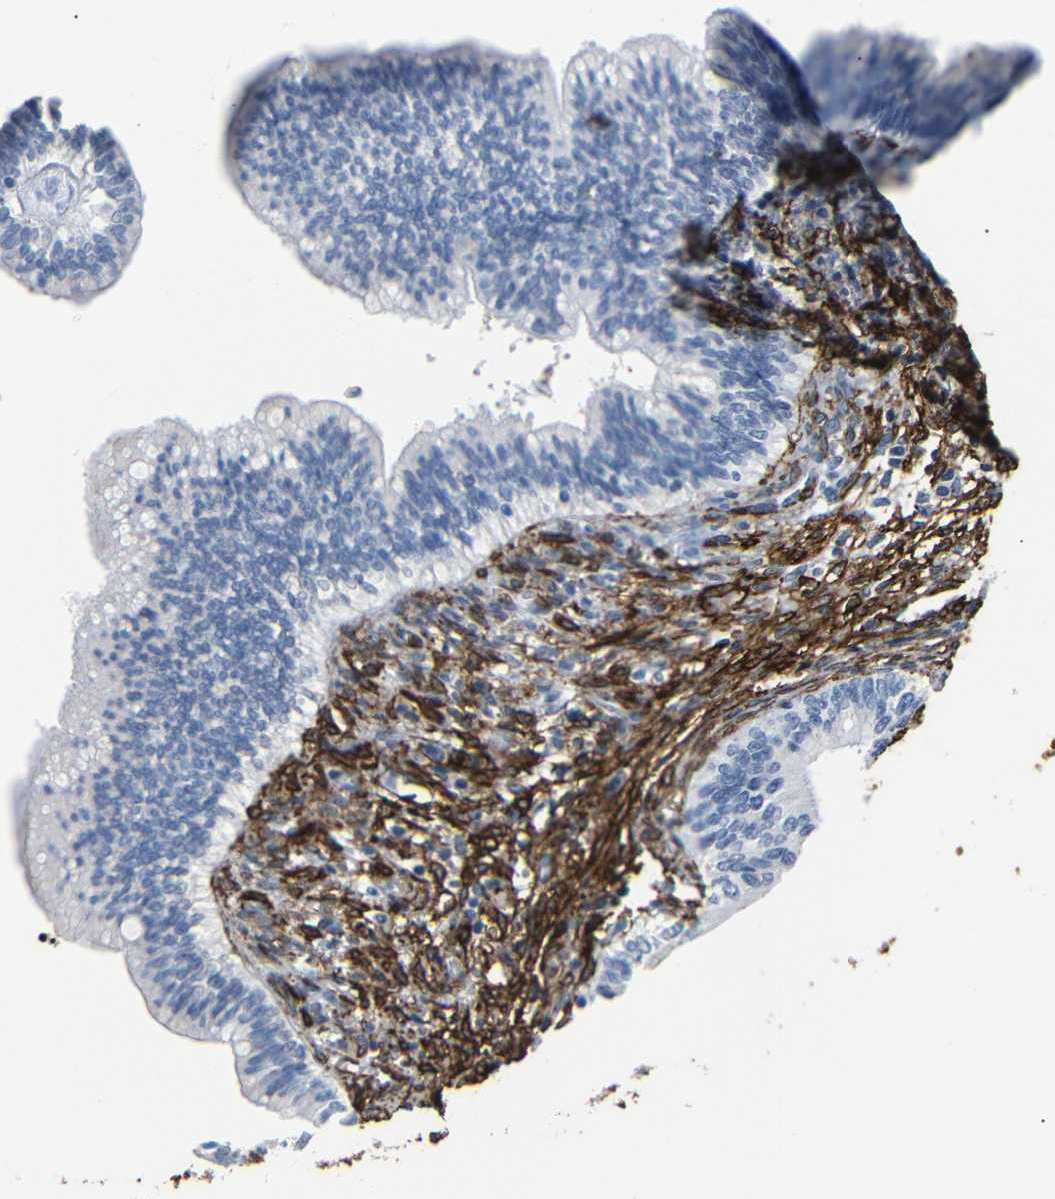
{"staining": {"intensity": "negative", "quantity": "none", "location": "none"}, "tissue": "cervical cancer", "cell_type": "Tumor cells", "image_type": "cancer", "snomed": [{"axis": "morphology", "description": "Adenocarcinoma, NOS"}, {"axis": "topography", "description": "Cervix"}], "caption": "This micrograph is of cervical adenocarcinoma stained with immunohistochemistry (IHC) to label a protein in brown with the nuclei are counter-stained blue. There is no staining in tumor cells.", "gene": "ACTA2", "patient": {"sex": "female", "age": 44}}